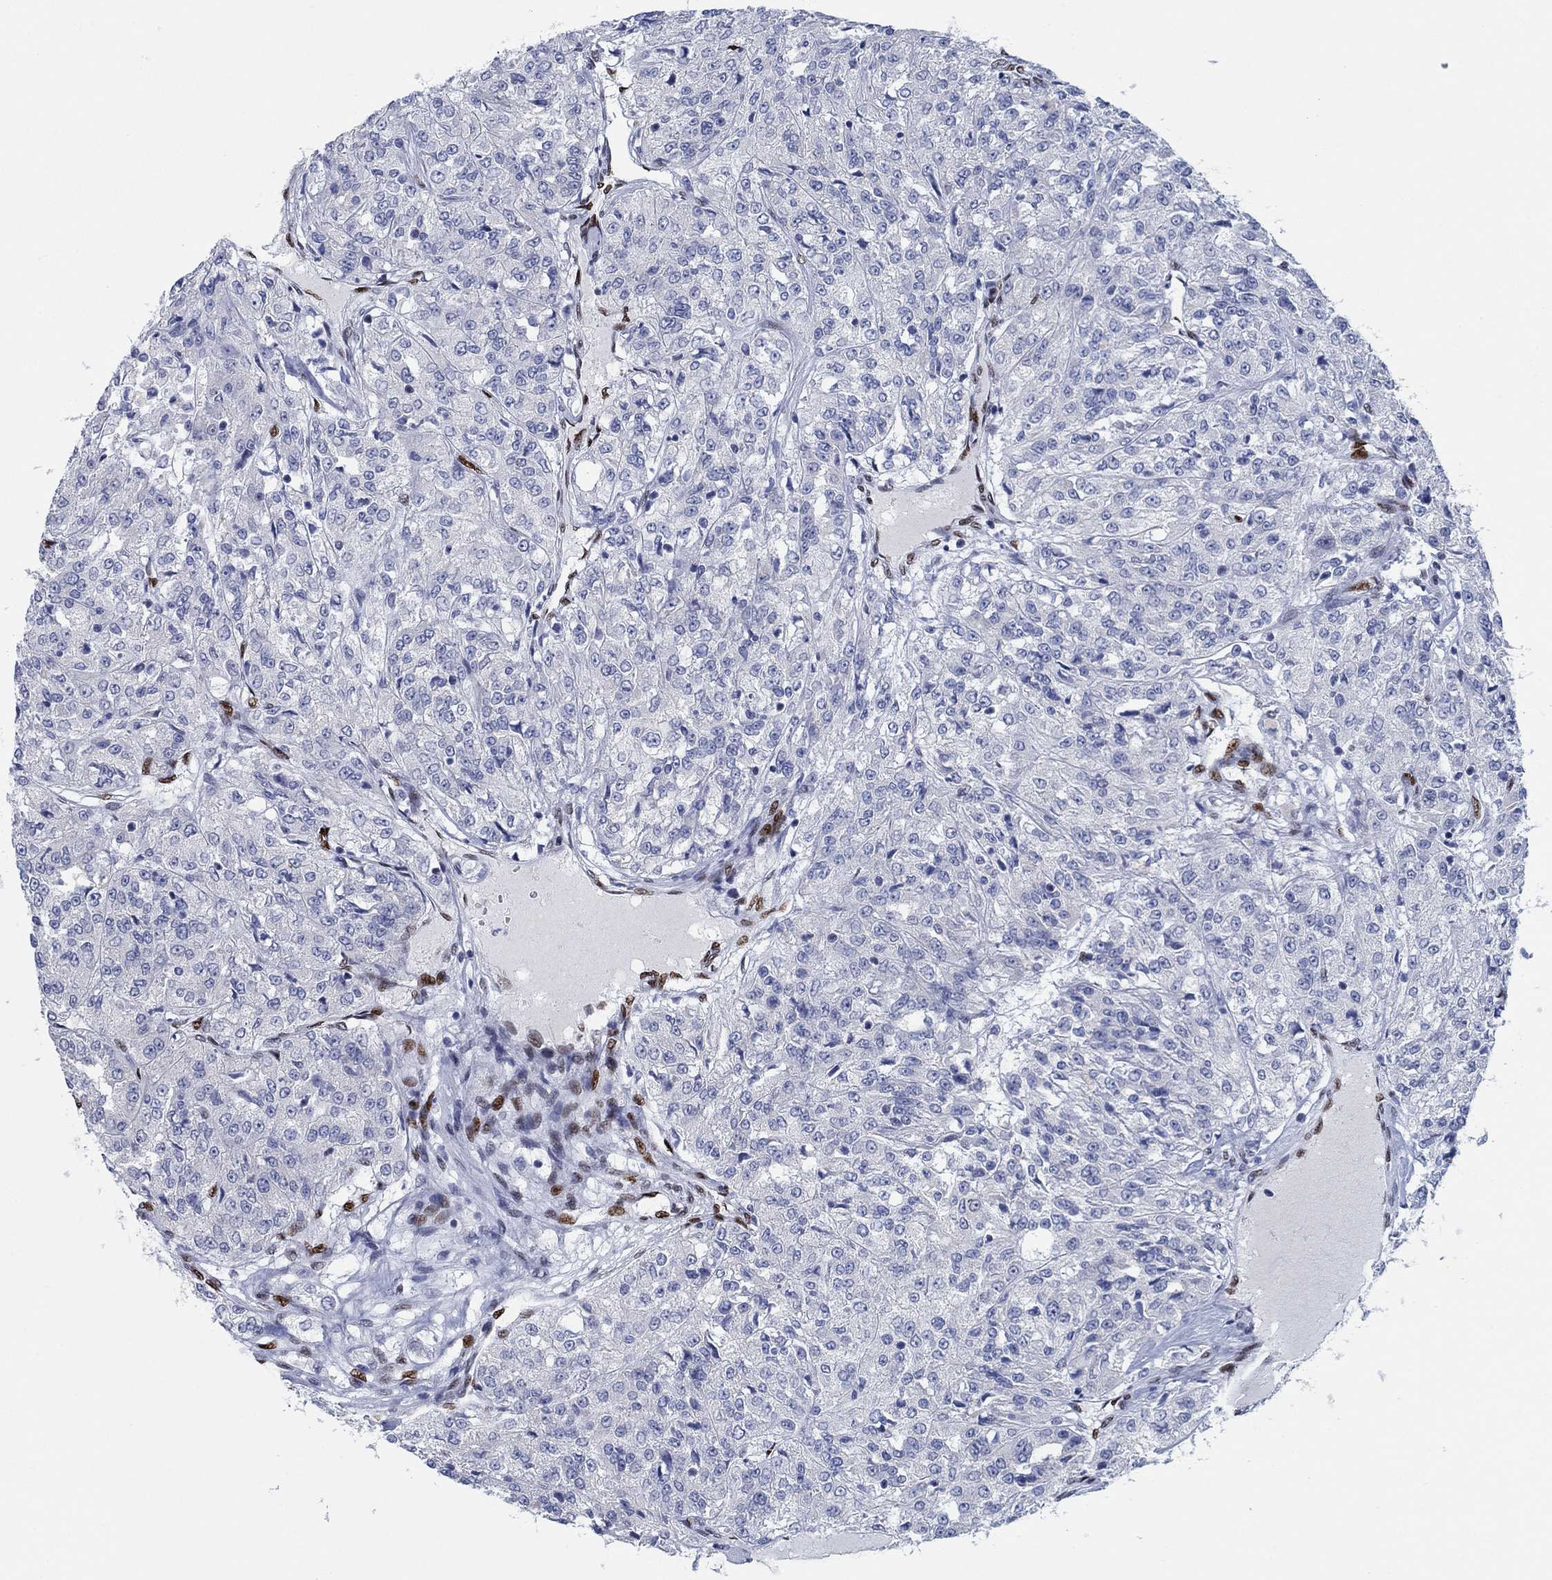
{"staining": {"intensity": "negative", "quantity": "none", "location": "none"}, "tissue": "renal cancer", "cell_type": "Tumor cells", "image_type": "cancer", "snomed": [{"axis": "morphology", "description": "Adenocarcinoma, NOS"}, {"axis": "topography", "description": "Kidney"}], "caption": "Immunohistochemistry (IHC) of renal cancer reveals no staining in tumor cells.", "gene": "ZEB1", "patient": {"sex": "female", "age": 63}}